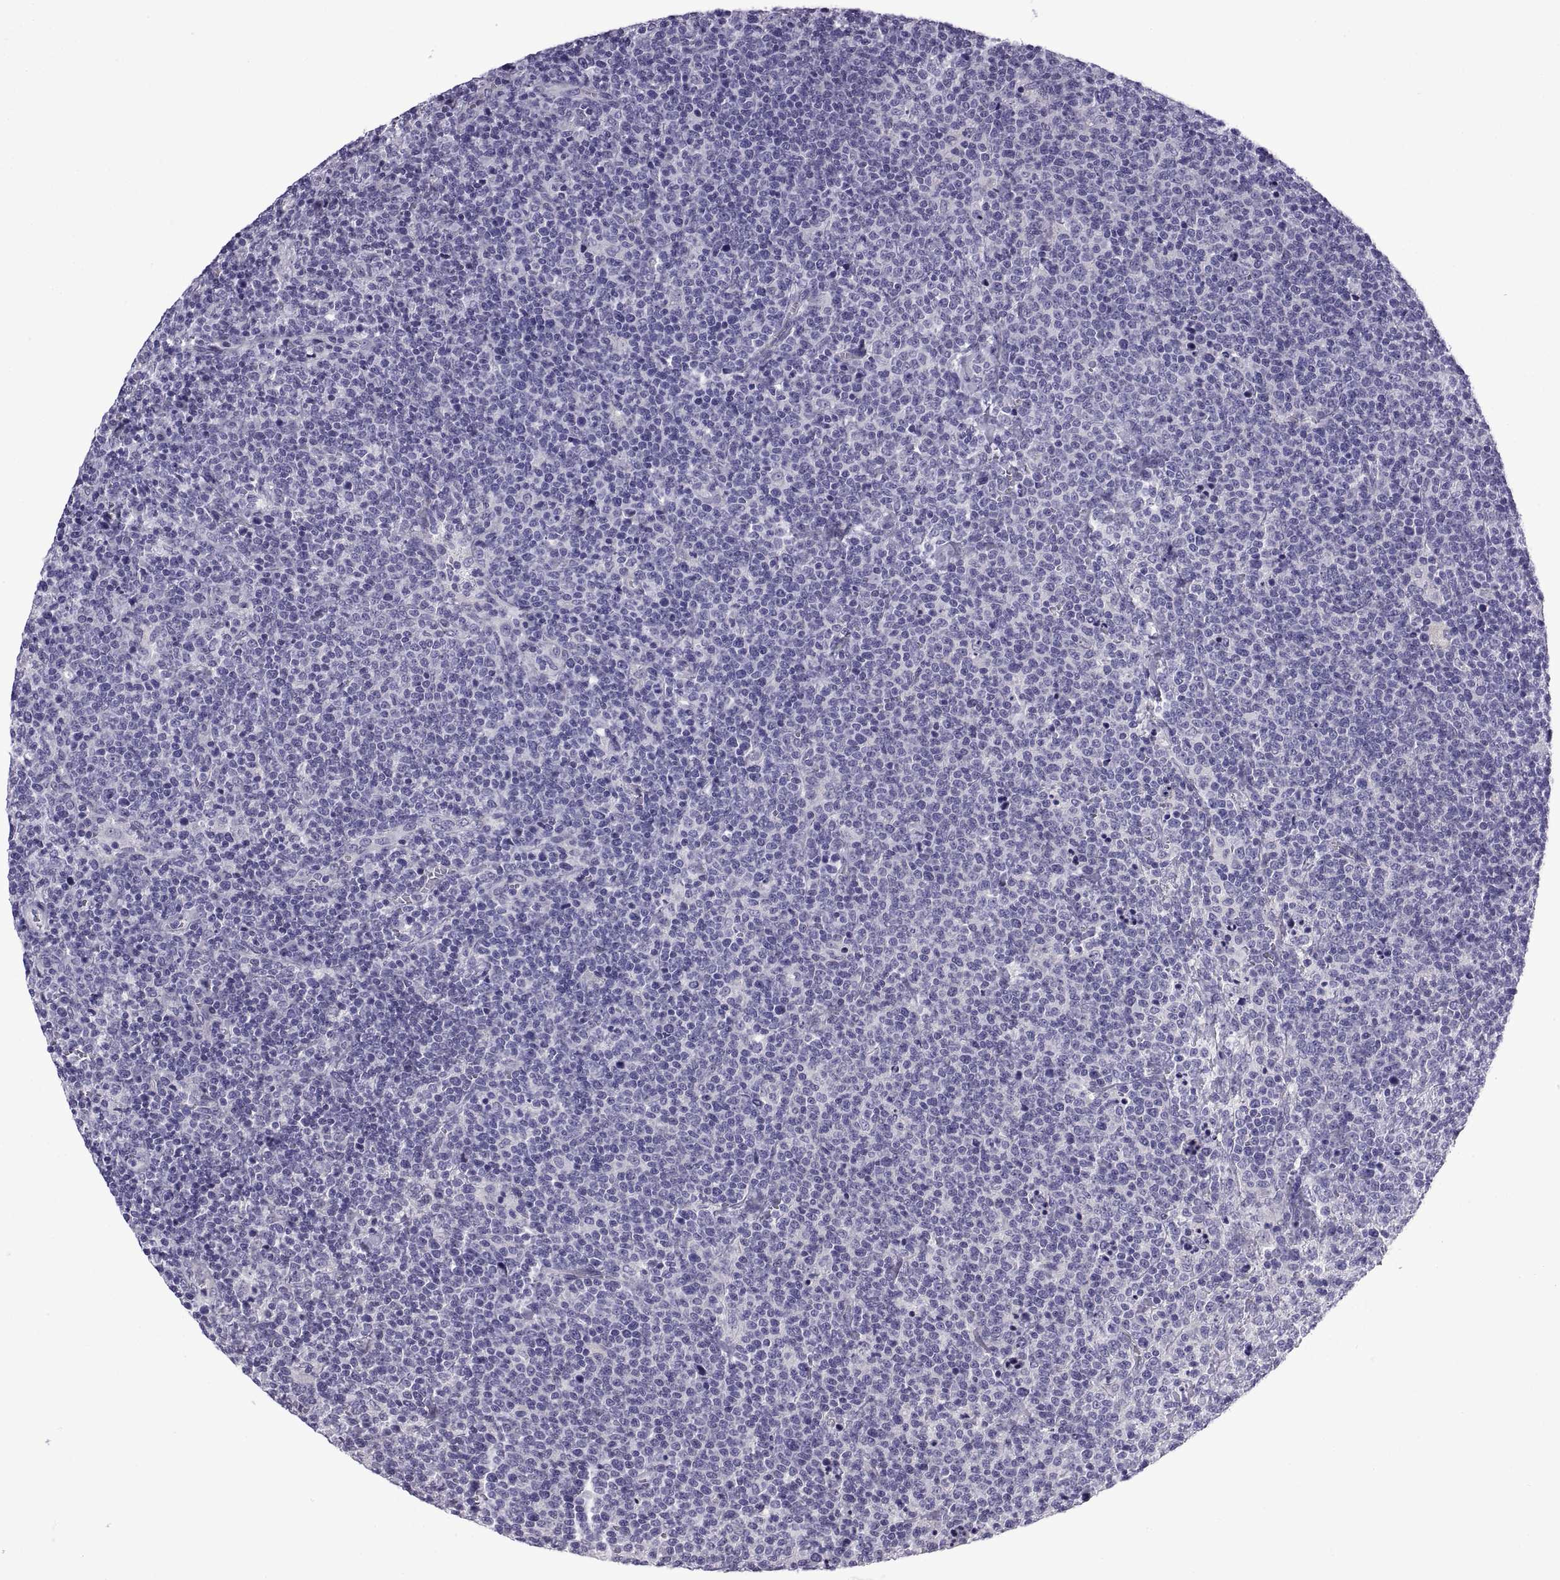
{"staining": {"intensity": "negative", "quantity": "none", "location": "none"}, "tissue": "lymphoma", "cell_type": "Tumor cells", "image_type": "cancer", "snomed": [{"axis": "morphology", "description": "Malignant lymphoma, non-Hodgkin's type, High grade"}, {"axis": "topography", "description": "Lymph node"}], "caption": "A micrograph of human lymphoma is negative for staining in tumor cells.", "gene": "SPDYE1", "patient": {"sex": "male", "age": 61}}